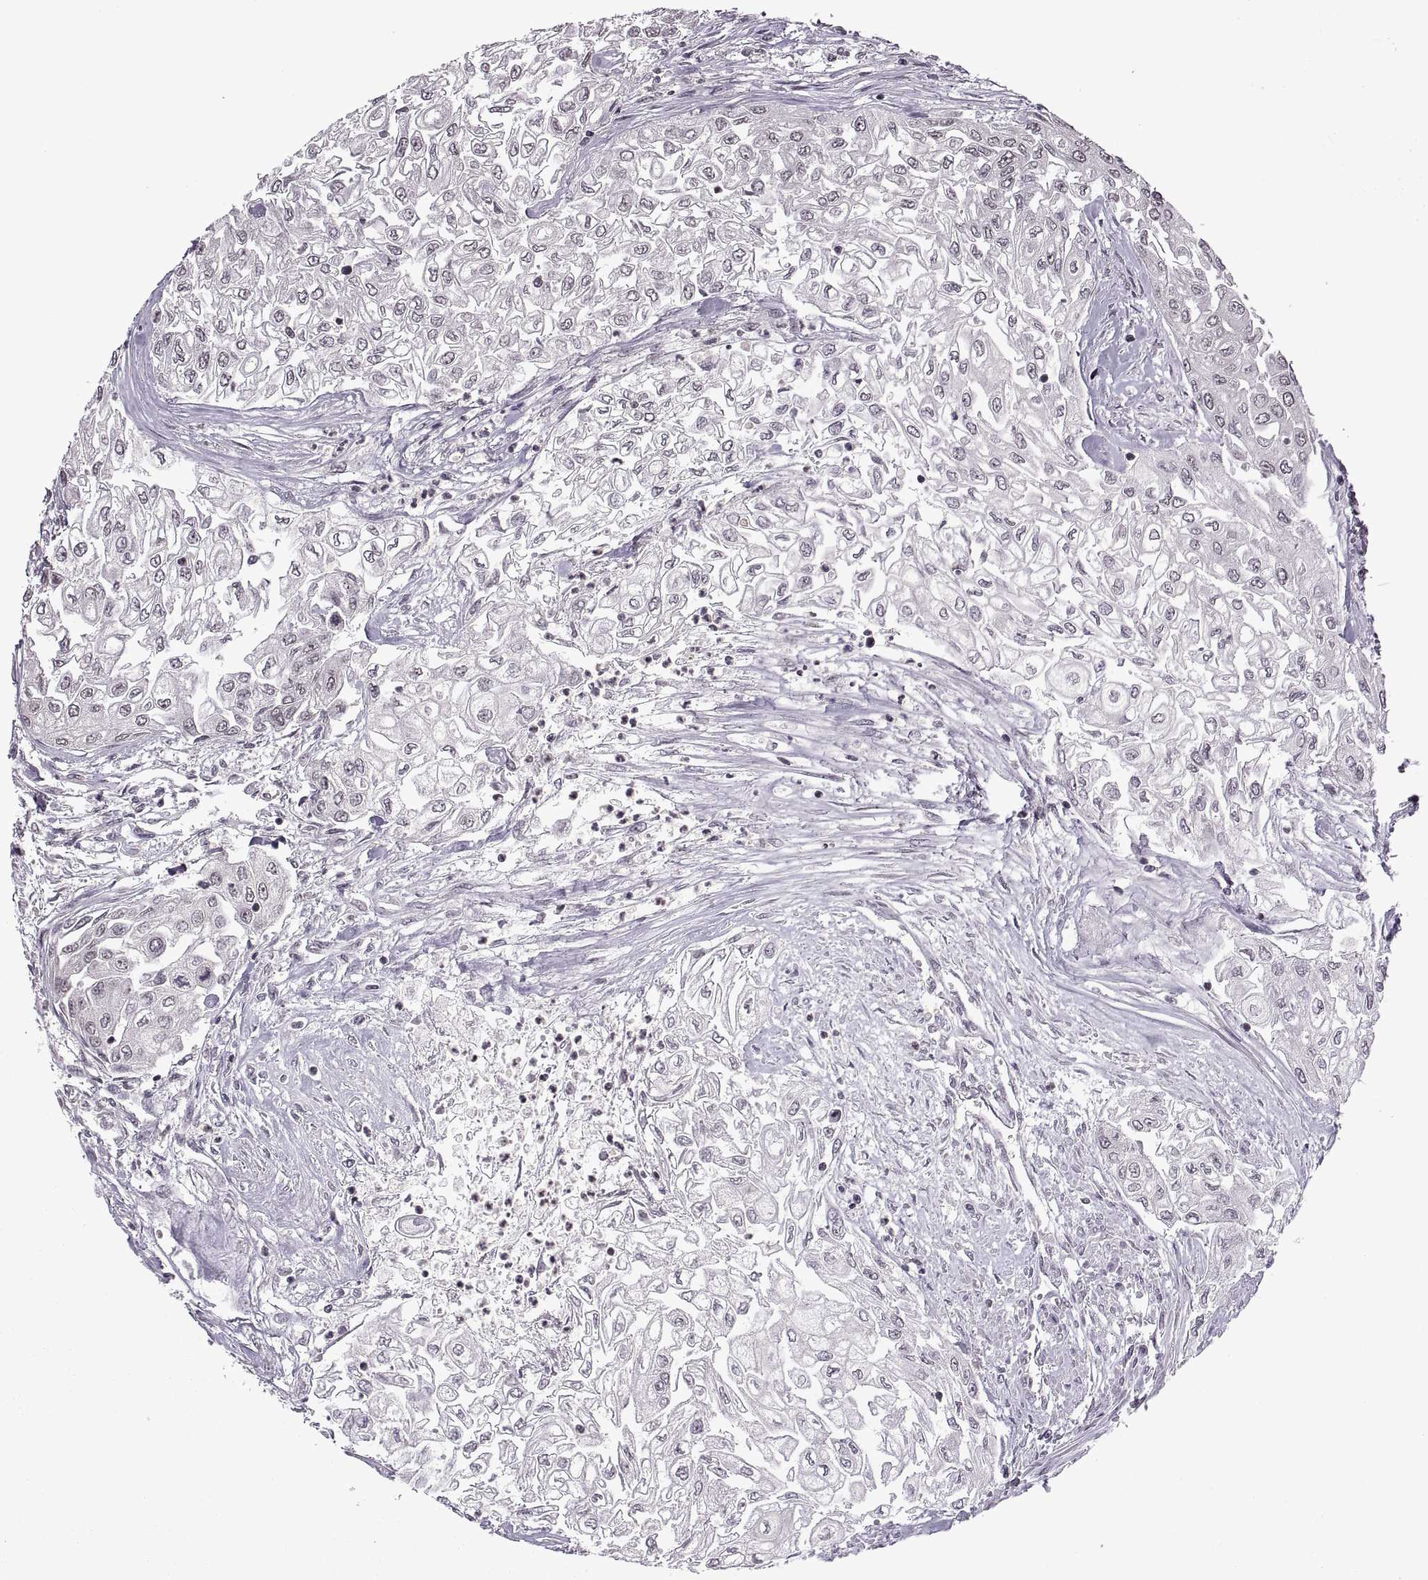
{"staining": {"intensity": "negative", "quantity": "none", "location": "none"}, "tissue": "urothelial cancer", "cell_type": "Tumor cells", "image_type": "cancer", "snomed": [{"axis": "morphology", "description": "Urothelial carcinoma, High grade"}, {"axis": "topography", "description": "Urinary bladder"}], "caption": "IHC histopathology image of high-grade urothelial carcinoma stained for a protein (brown), which shows no expression in tumor cells.", "gene": "INTS3", "patient": {"sex": "male", "age": 62}}